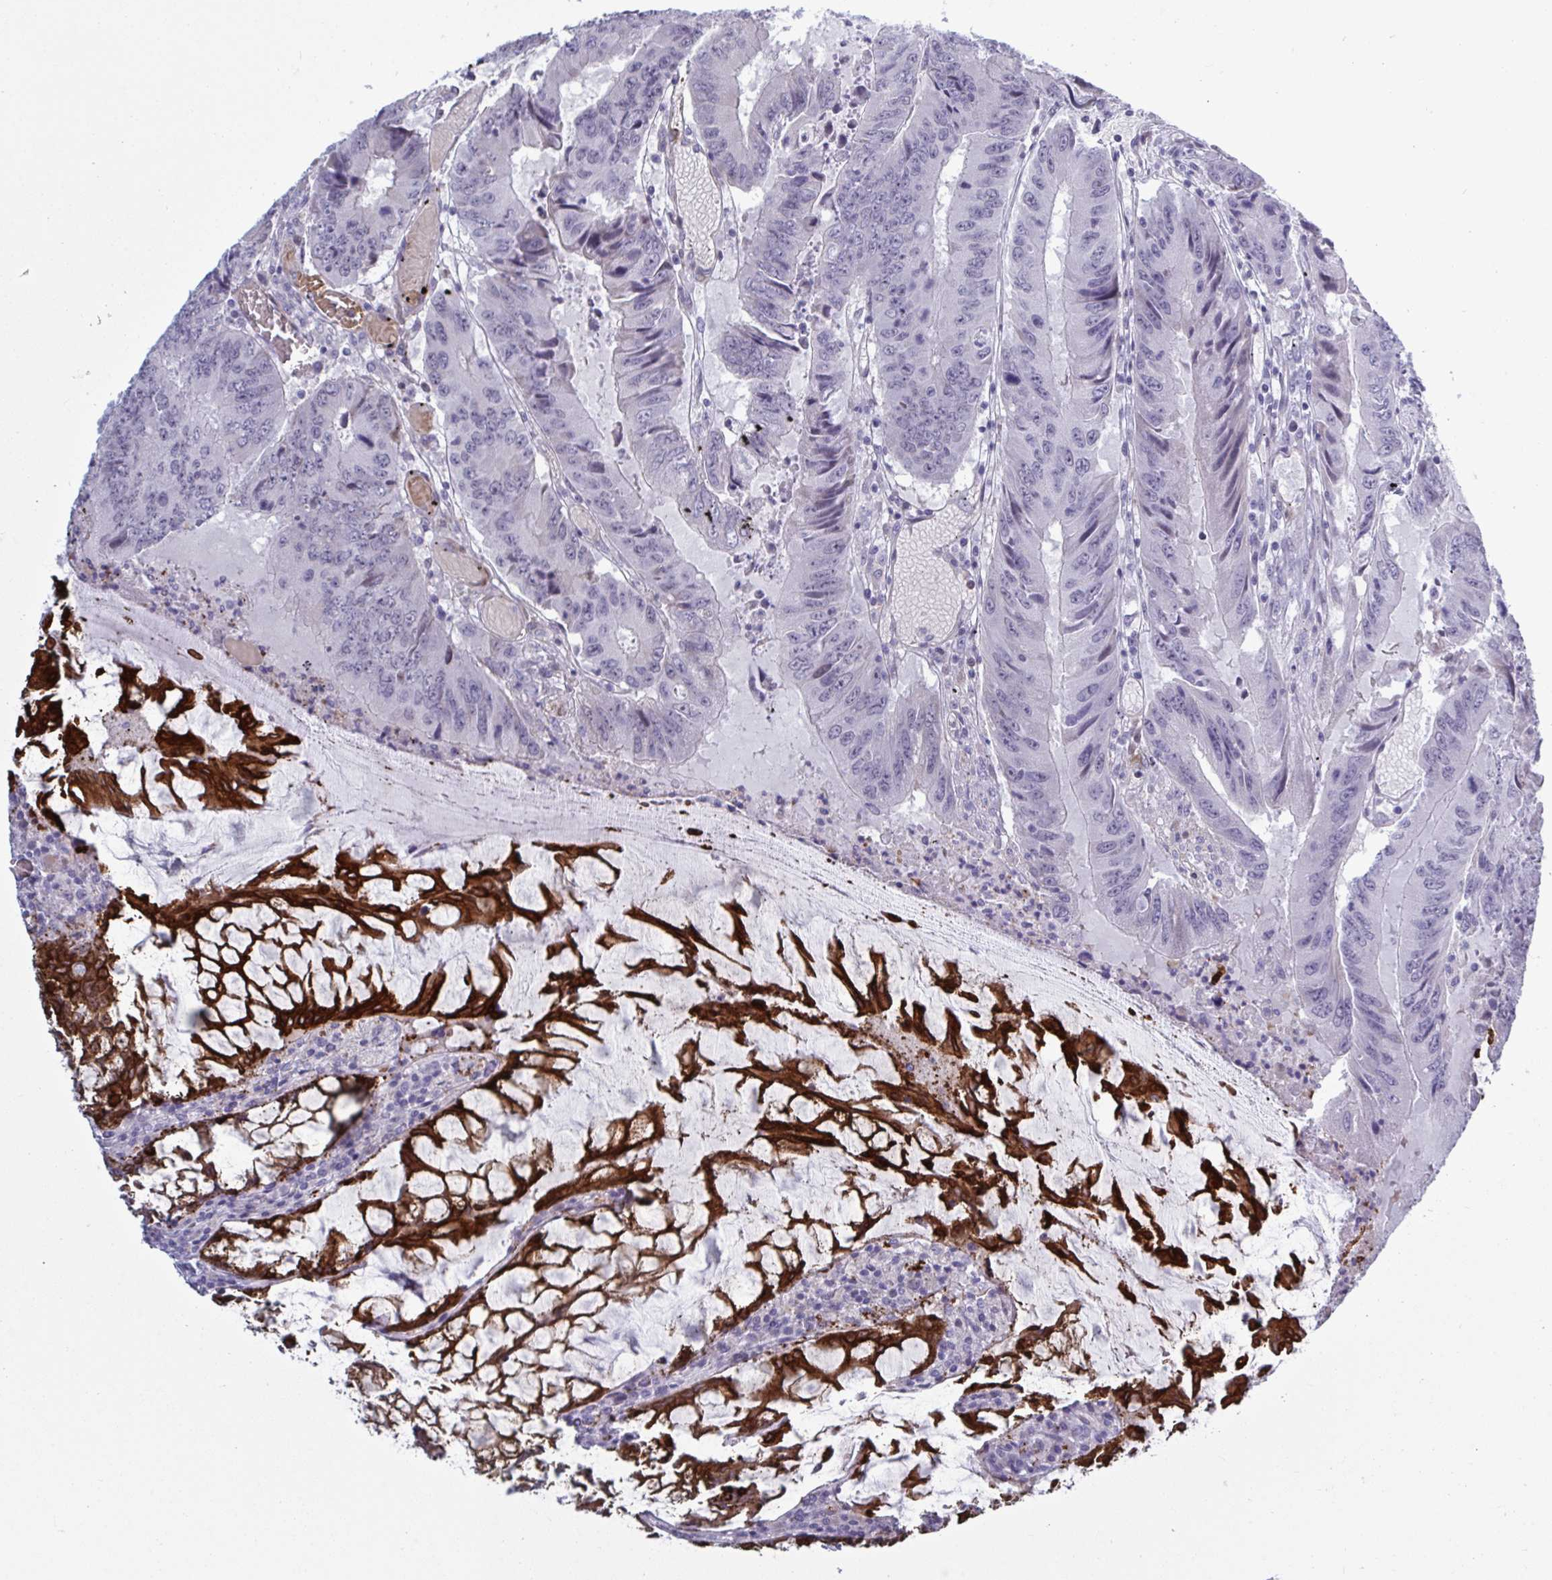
{"staining": {"intensity": "negative", "quantity": "none", "location": "none"}, "tissue": "colorectal cancer", "cell_type": "Tumor cells", "image_type": "cancer", "snomed": [{"axis": "morphology", "description": "Adenocarcinoma, NOS"}, {"axis": "topography", "description": "Colon"}], "caption": "This is an immunohistochemistry (IHC) photomicrograph of colorectal cancer. There is no expression in tumor cells.", "gene": "HSD11B2", "patient": {"sex": "male", "age": 53}}